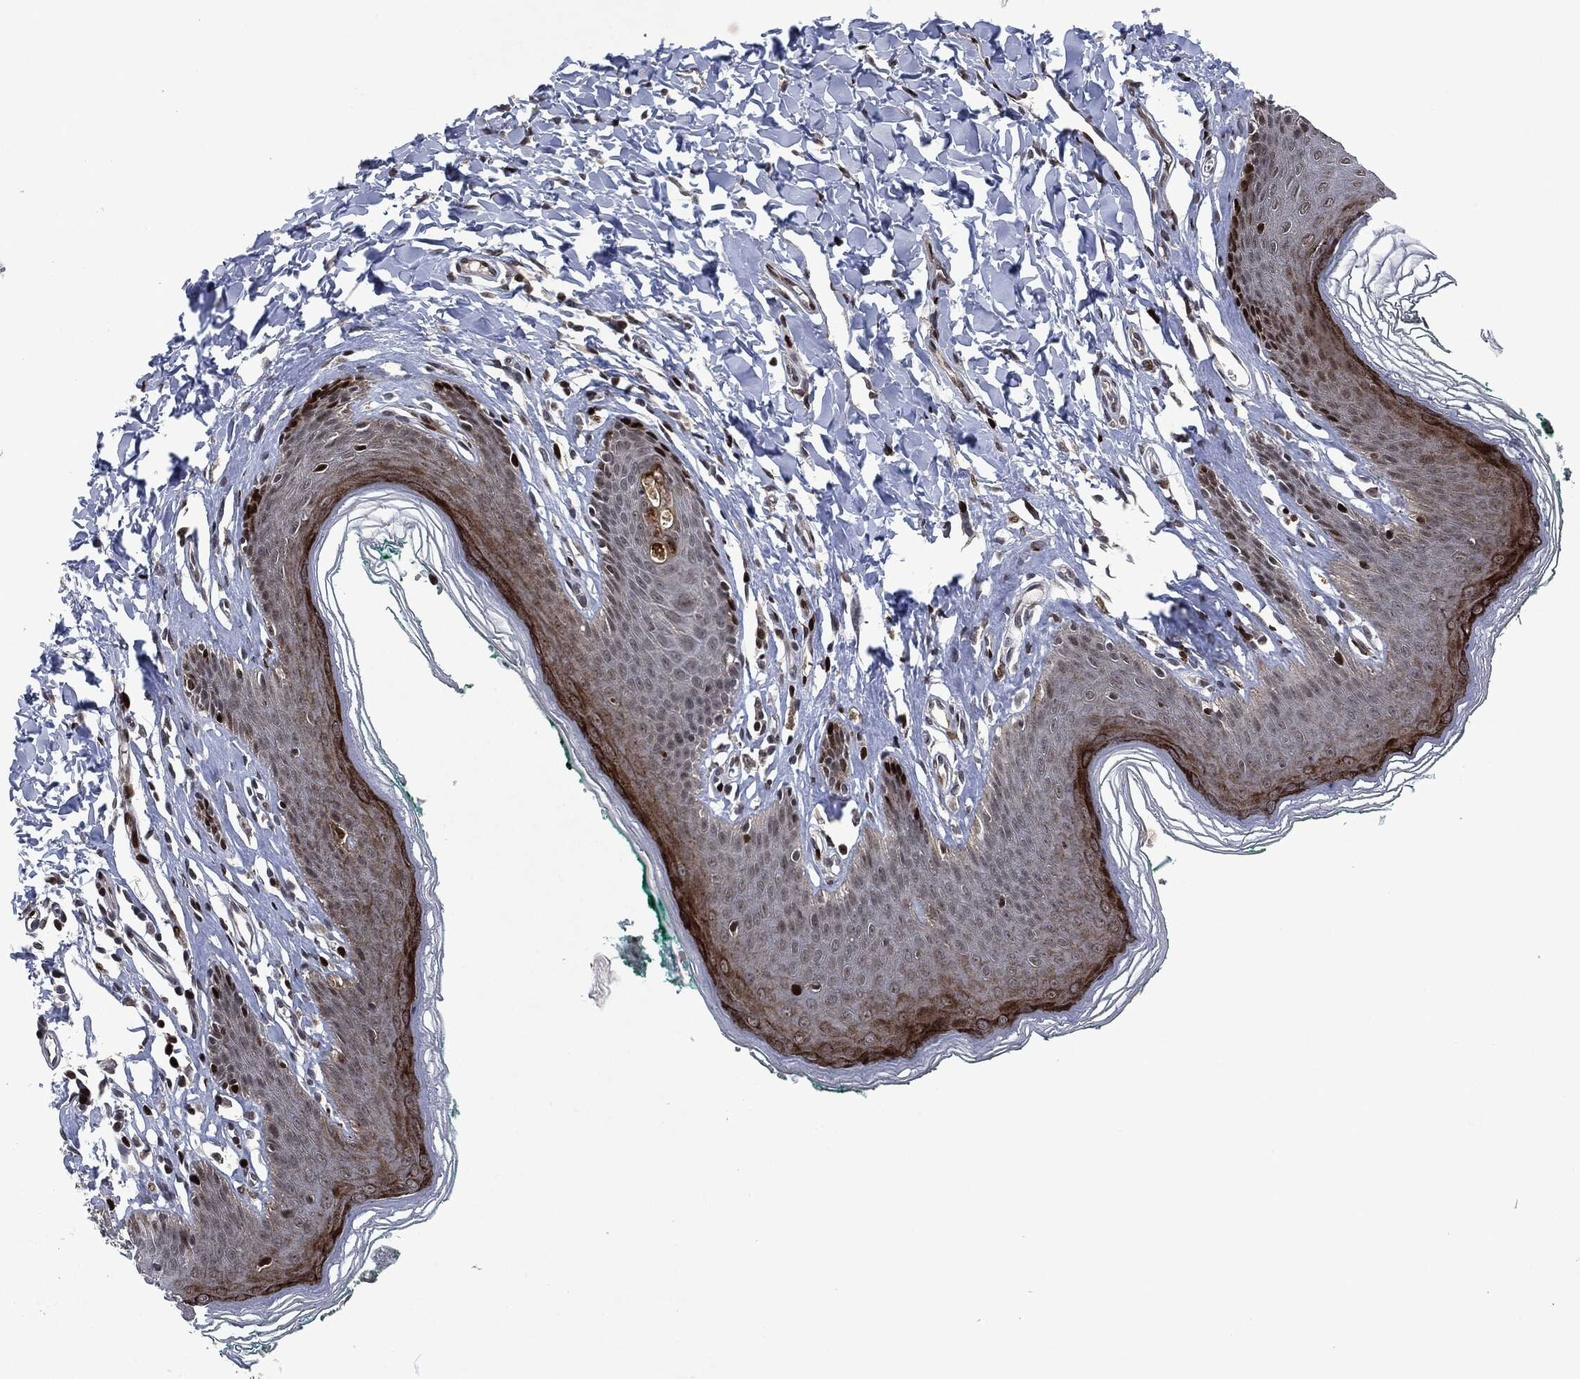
{"staining": {"intensity": "strong", "quantity": "<25%", "location": "cytoplasmic/membranous"}, "tissue": "skin", "cell_type": "Epidermal cells", "image_type": "normal", "snomed": [{"axis": "morphology", "description": "Normal tissue, NOS"}, {"axis": "topography", "description": "Vulva"}], "caption": "Strong cytoplasmic/membranous protein expression is present in approximately <25% of epidermal cells in skin. (Brightfield microscopy of DAB IHC at high magnification).", "gene": "EGFR", "patient": {"sex": "female", "age": 66}}